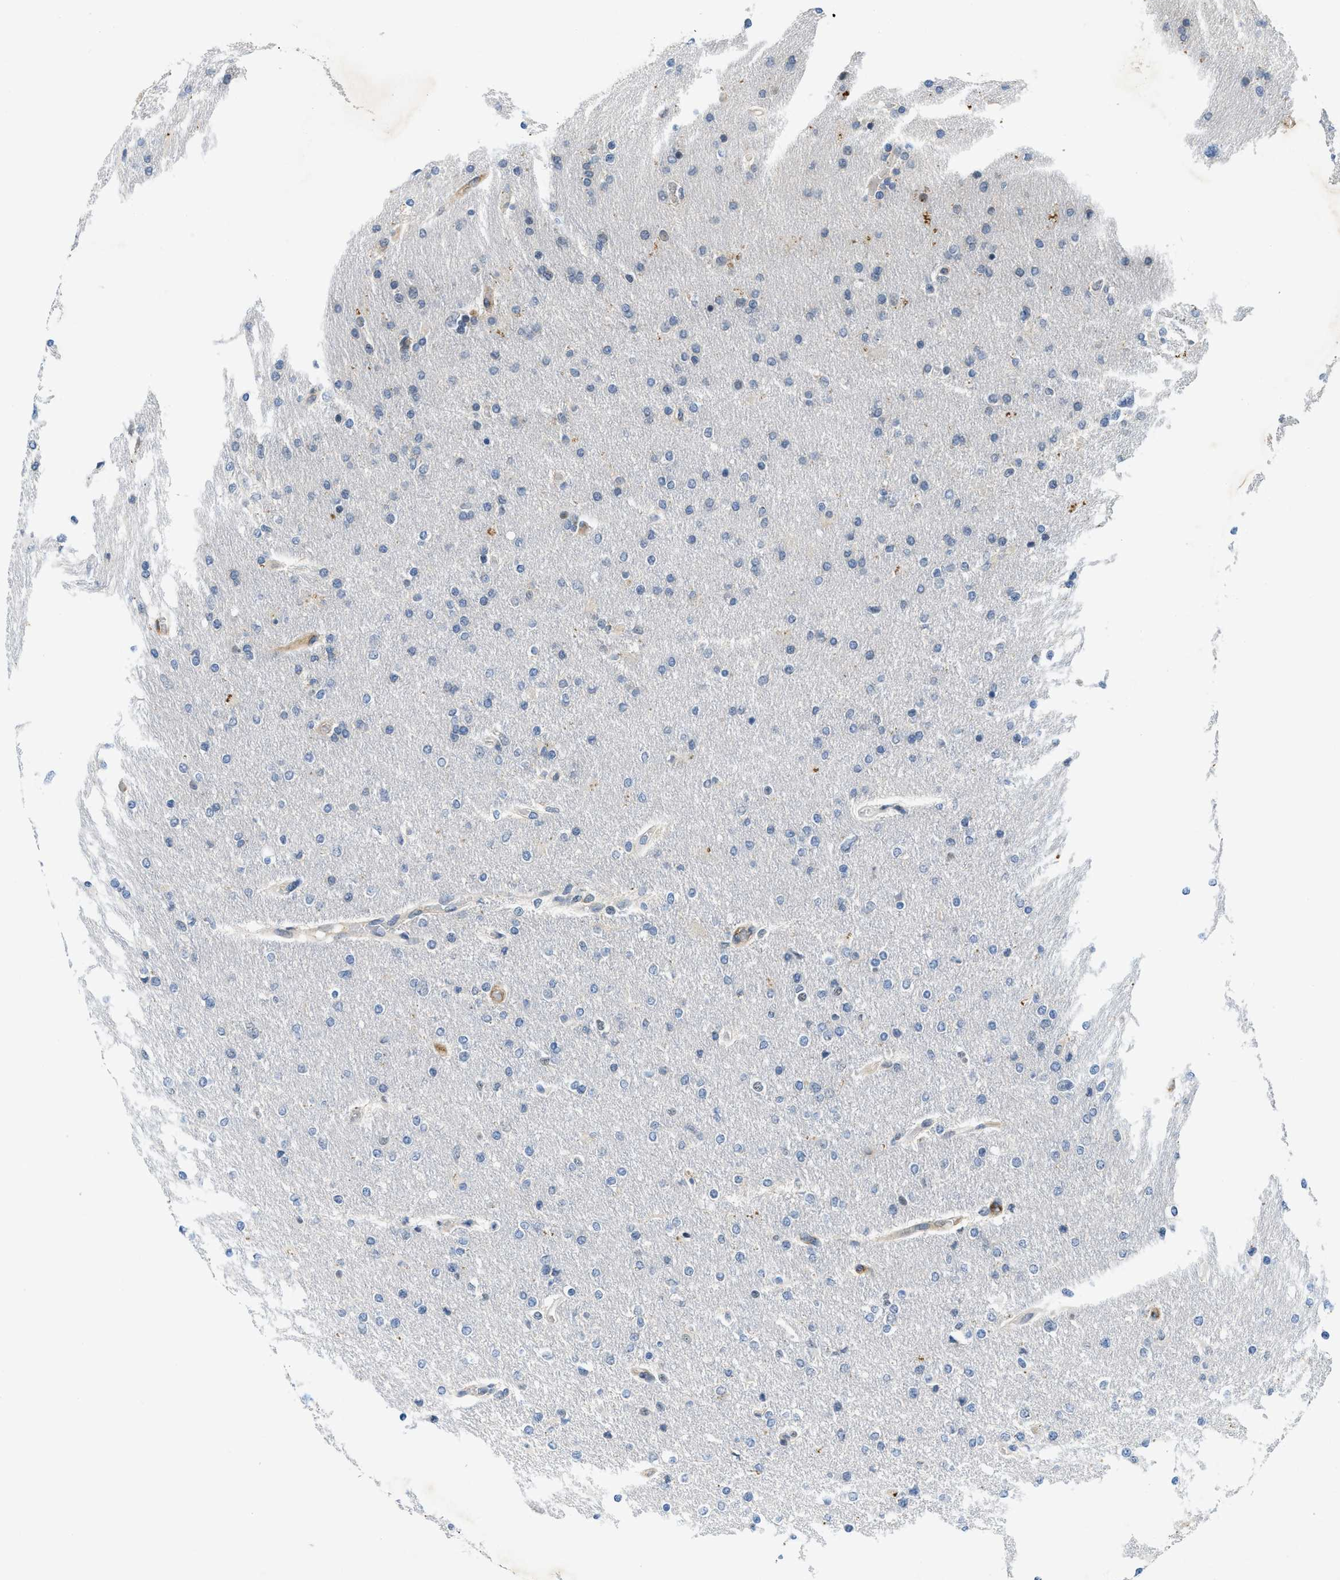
{"staining": {"intensity": "negative", "quantity": "none", "location": "none"}, "tissue": "glioma", "cell_type": "Tumor cells", "image_type": "cancer", "snomed": [{"axis": "morphology", "description": "Glioma, malignant, High grade"}, {"axis": "topography", "description": "Cerebral cortex"}], "caption": "Immunohistochemistry histopathology image of human malignant glioma (high-grade) stained for a protein (brown), which demonstrates no expression in tumor cells. (DAB (3,3'-diaminobenzidine) IHC visualized using brightfield microscopy, high magnification).", "gene": "SLCO2A1", "patient": {"sex": "female", "age": 36}}